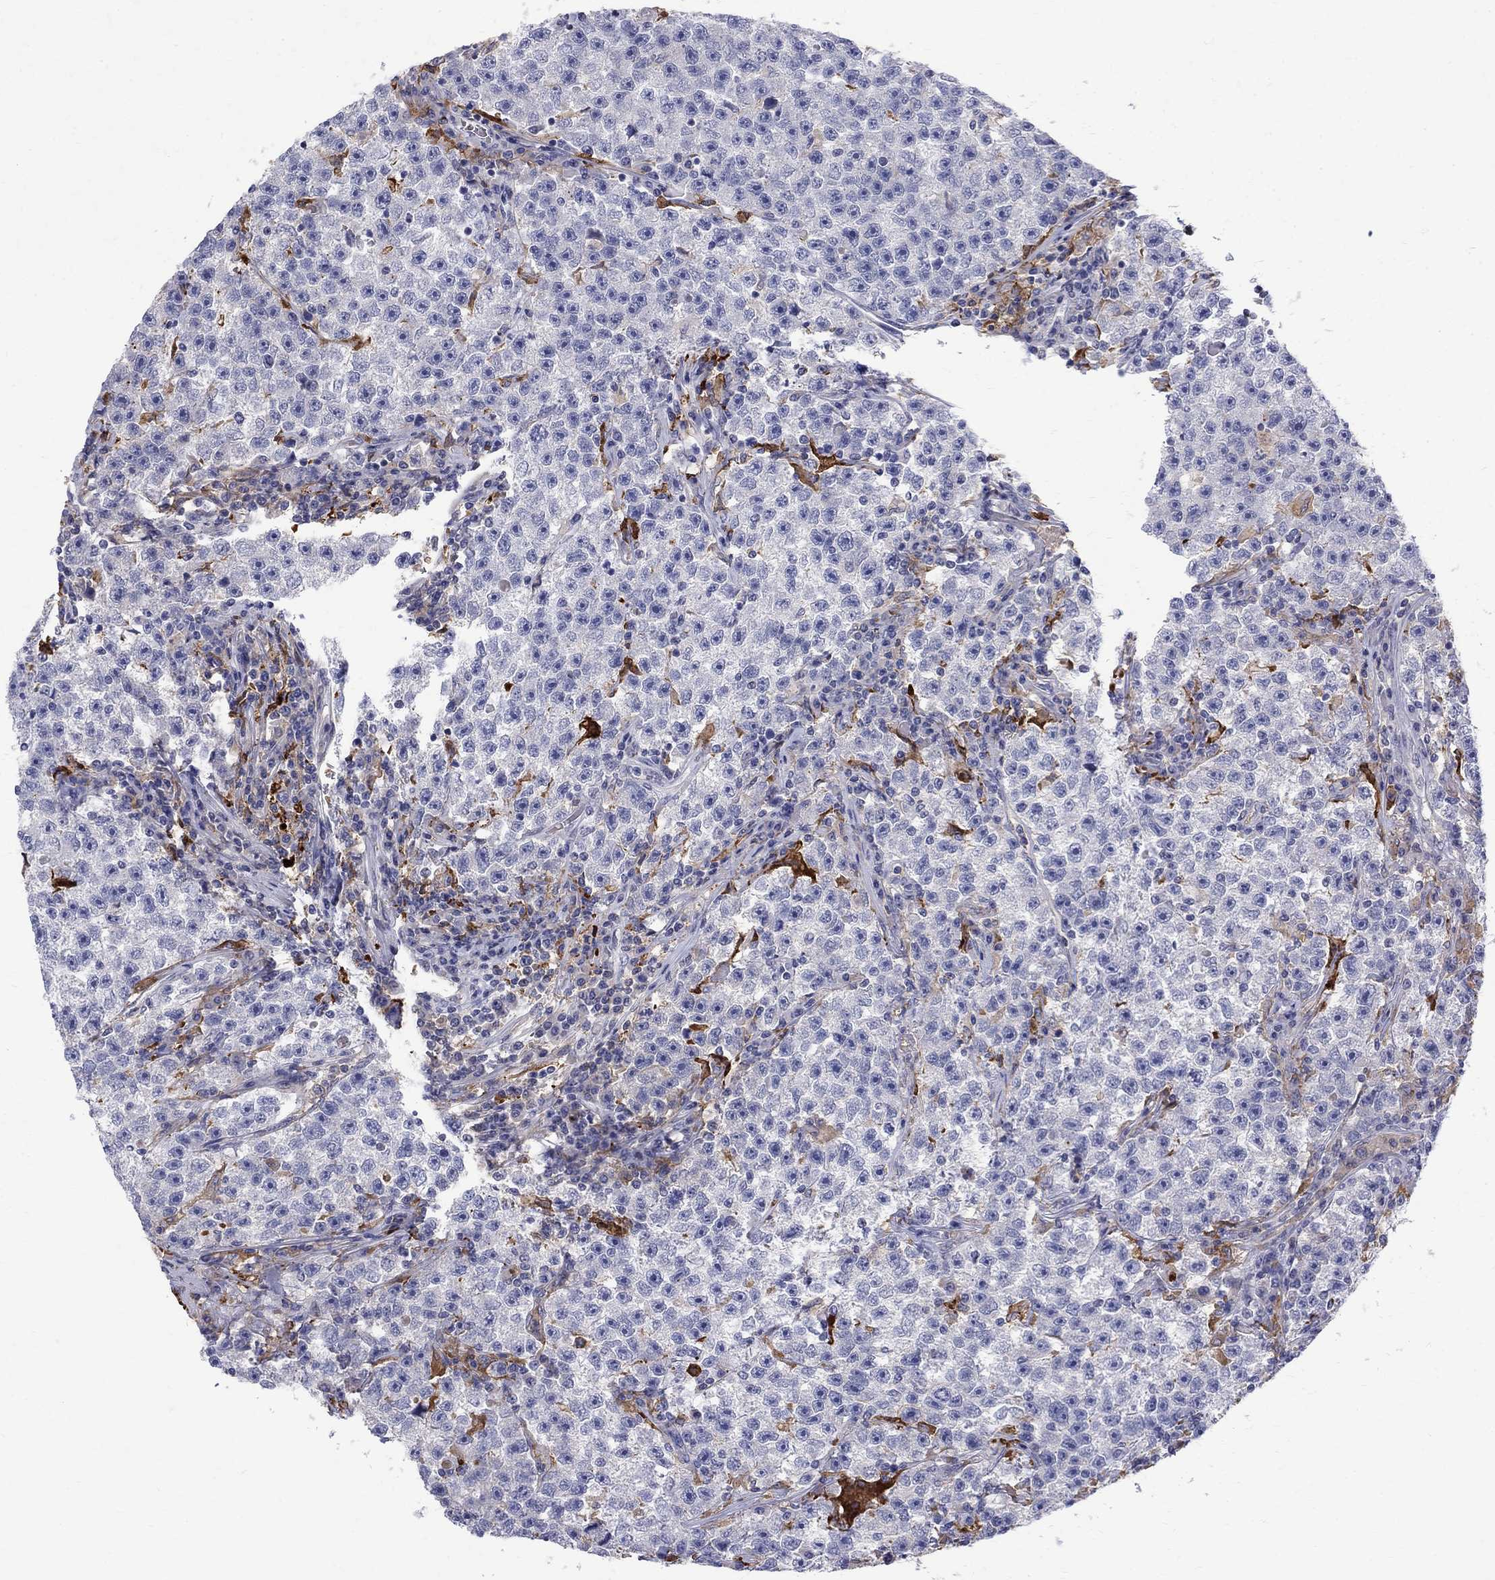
{"staining": {"intensity": "negative", "quantity": "none", "location": "none"}, "tissue": "testis cancer", "cell_type": "Tumor cells", "image_type": "cancer", "snomed": [{"axis": "morphology", "description": "Seminoma, NOS"}, {"axis": "topography", "description": "Testis"}], "caption": "Immunohistochemistry image of human seminoma (testis) stained for a protein (brown), which reveals no expression in tumor cells.", "gene": "AGER", "patient": {"sex": "male", "age": 22}}